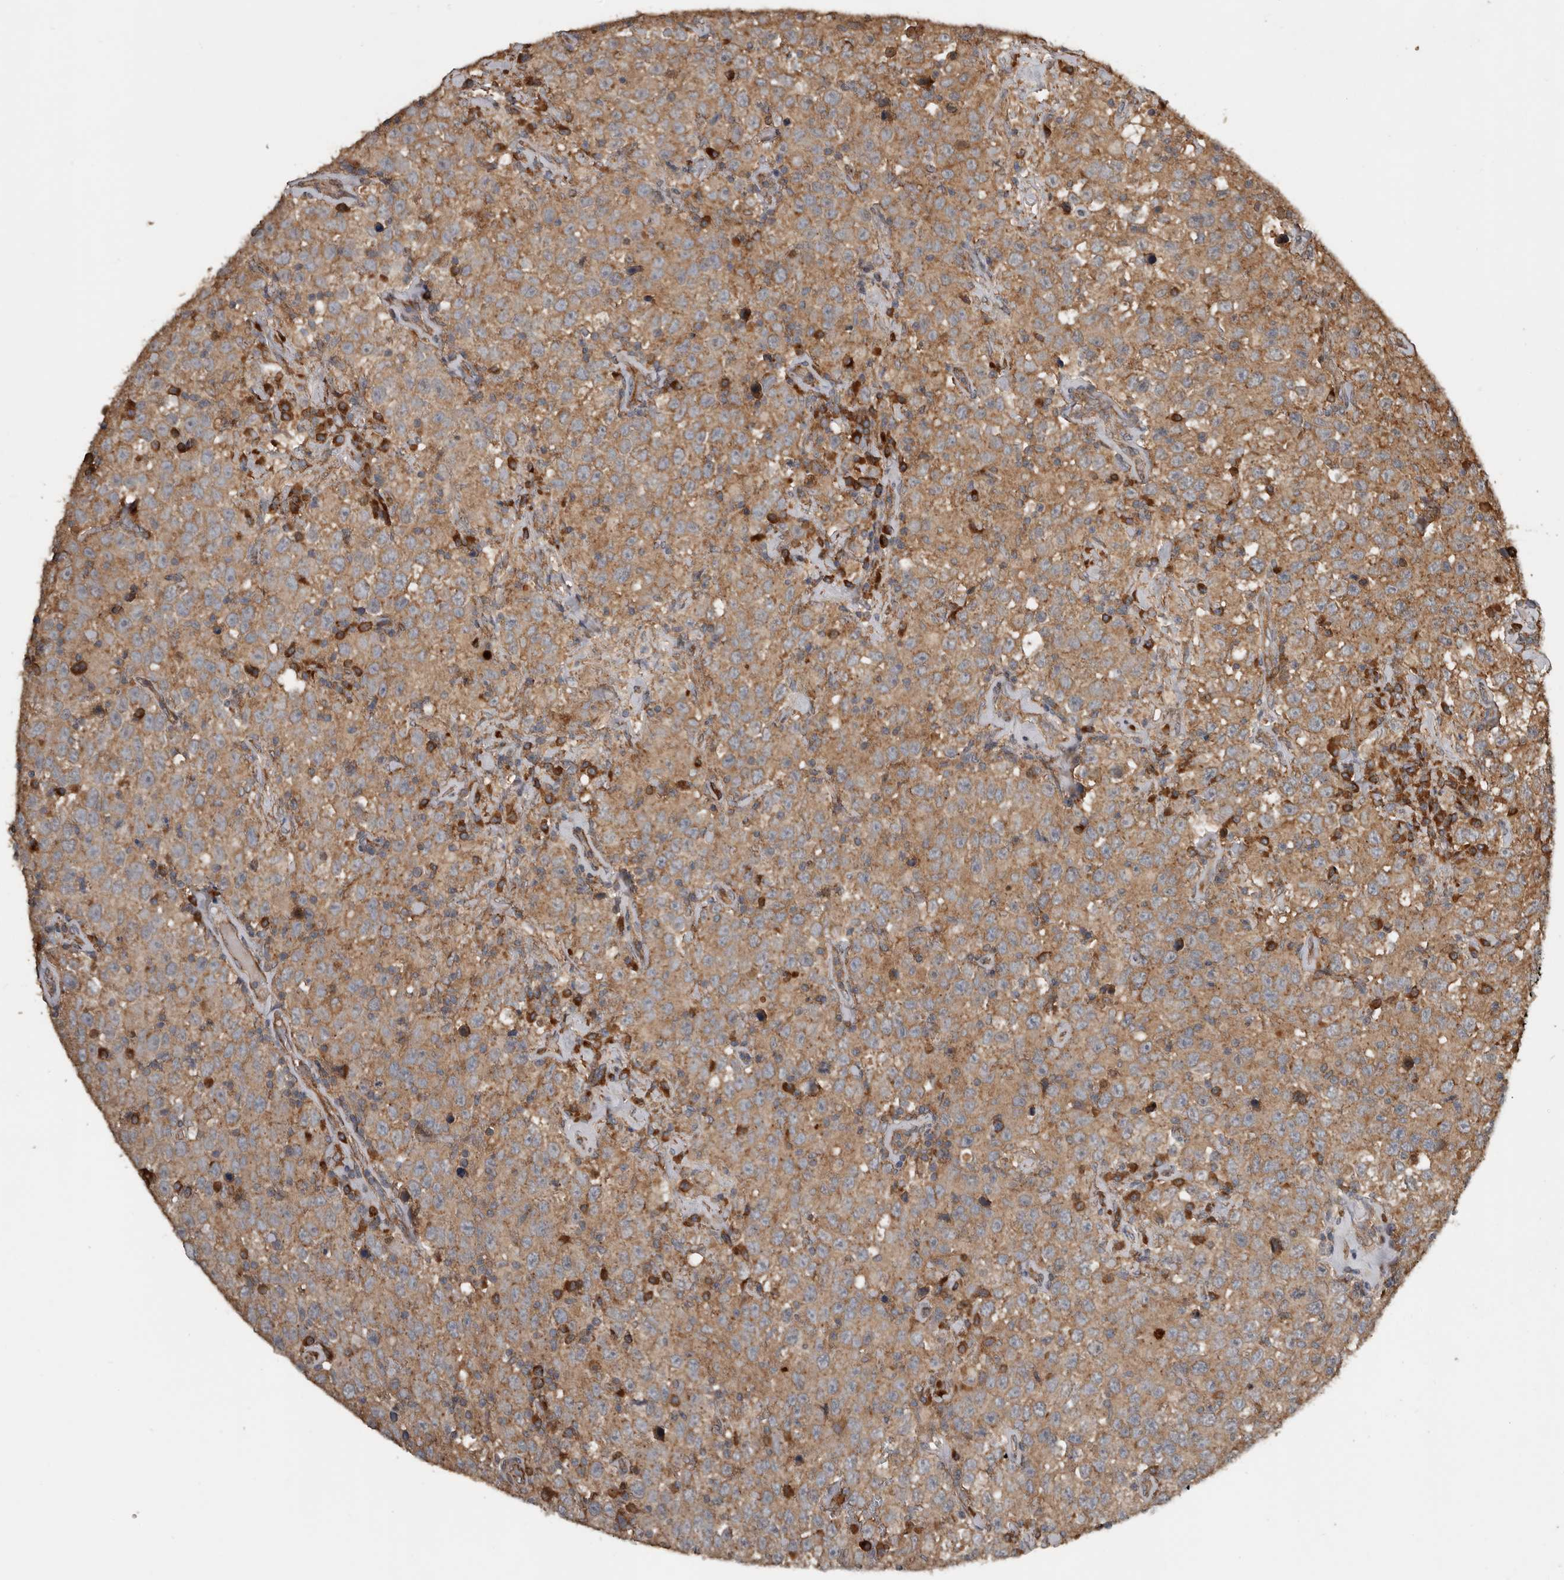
{"staining": {"intensity": "moderate", "quantity": ">75%", "location": "cytoplasmic/membranous"}, "tissue": "testis cancer", "cell_type": "Tumor cells", "image_type": "cancer", "snomed": [{"axis": "morphology", "description": "Seminoma, NOS"}, {"axis": "topography", "description": "Testis"}], "caption": "About >75% of tumor cells in seminoma (testis) demonstrate moderate cytoplasmic/membranous protein positivity as visualized by brown immunohistochemical staining.", "gene": "RNF207", "patient": {"sex": "male", "age": 41}}